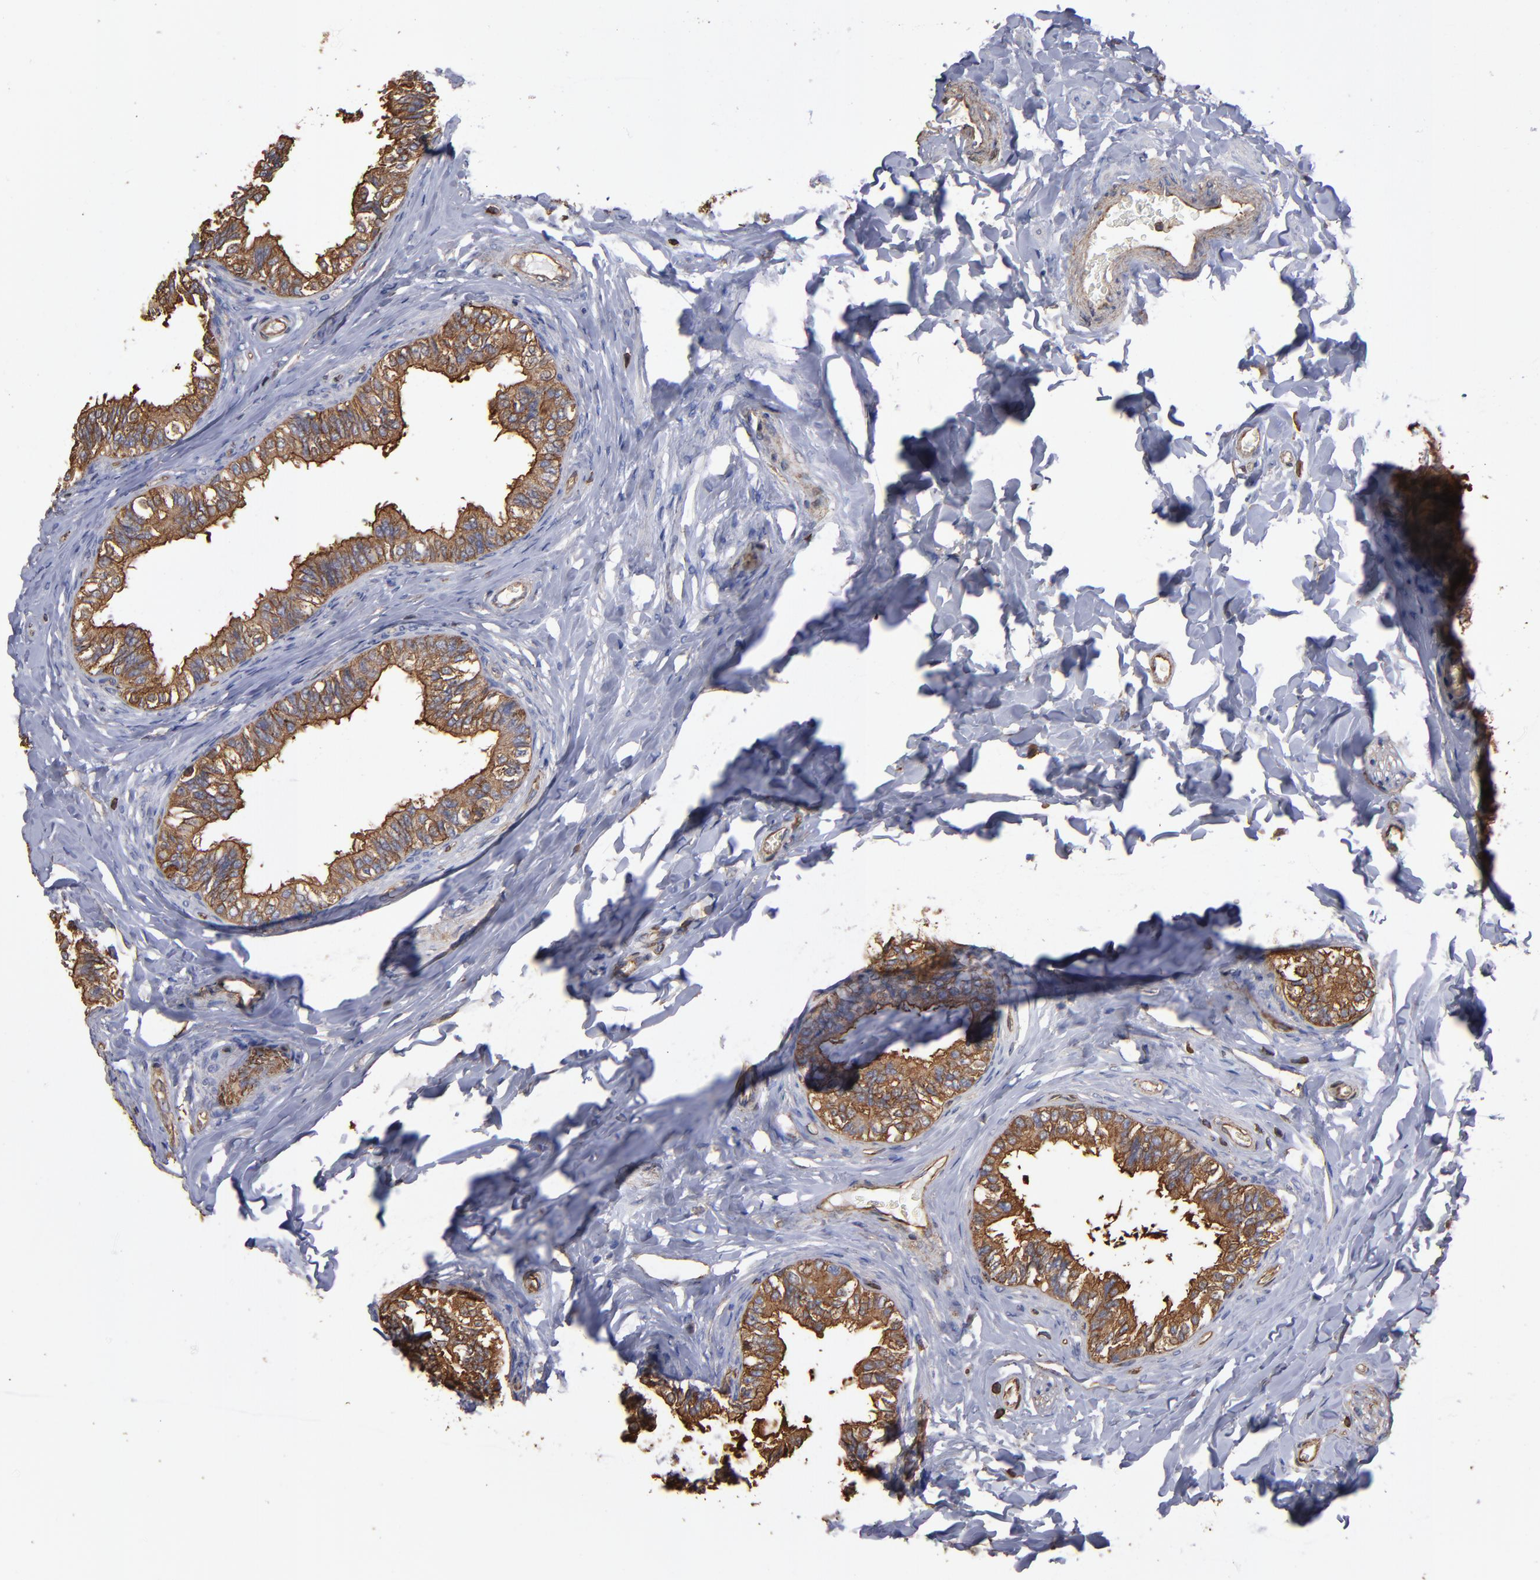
{"staining": {"intensity": "moderate", "quantity": ">75%", "location": "cytoplasmic/membranous"}, "tissue": "epididymis", "cell_type": "Glandular cells", "image_type": "normal", "snomed": [{"axis": "morphology", "description": "Normal tissue, NOS"}, {"axis": "topography", "description": "Soft tissue"}, {"axis": "topography", "description": "Epididymis"}], "caption": "Protein analysis of benign epididymis displays moderate cytoplasmic/membranous positivity in approximately >75% of glandular cells. (Stains: DAB (3,3'-diaminobenzidine) in brown, nuclei in blue, Microscopy: brightfield microscopy at high magnification).", "gene": "ACTN4", "patient": {"sex": "male", "age": 26}}